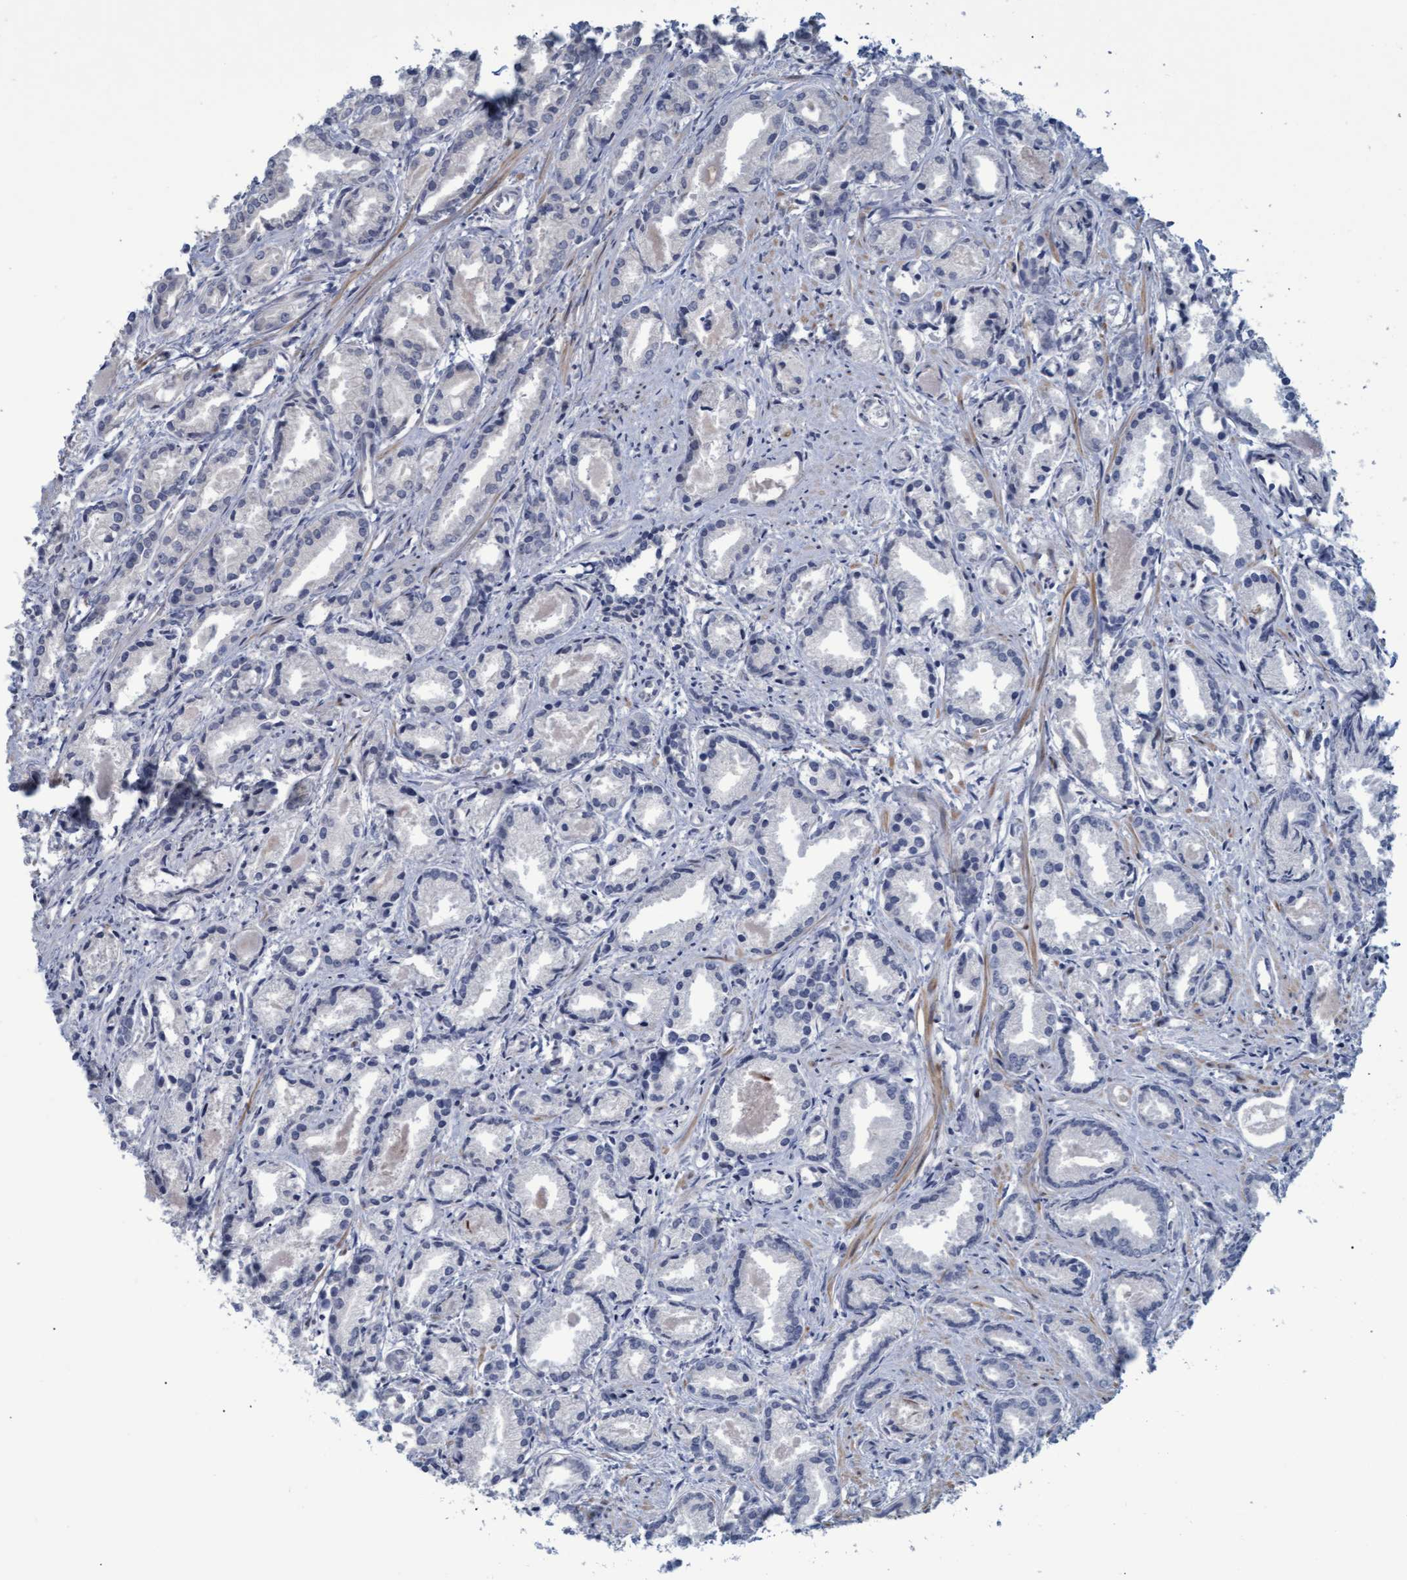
{"staining": {"intensity": "negative", "quantity": "none", "location": "none"}, "tissue": "prostate cancer", "cell_type": "Tumor cells", "image_type": "cancer", "snomed": [{"axis": "morphology", "description": "Adenocarcinoma, Low grade"}, {"axis": "topography", "description": "Prostate"}], "caption": "DAB immunohistochemical staining of human prostate cancer (adenocarcinoma (low-grade)) displays no significant positivity in tumor cells.", "gene": "SSTR3", "patient": {"sex": "male", "age": 72}}